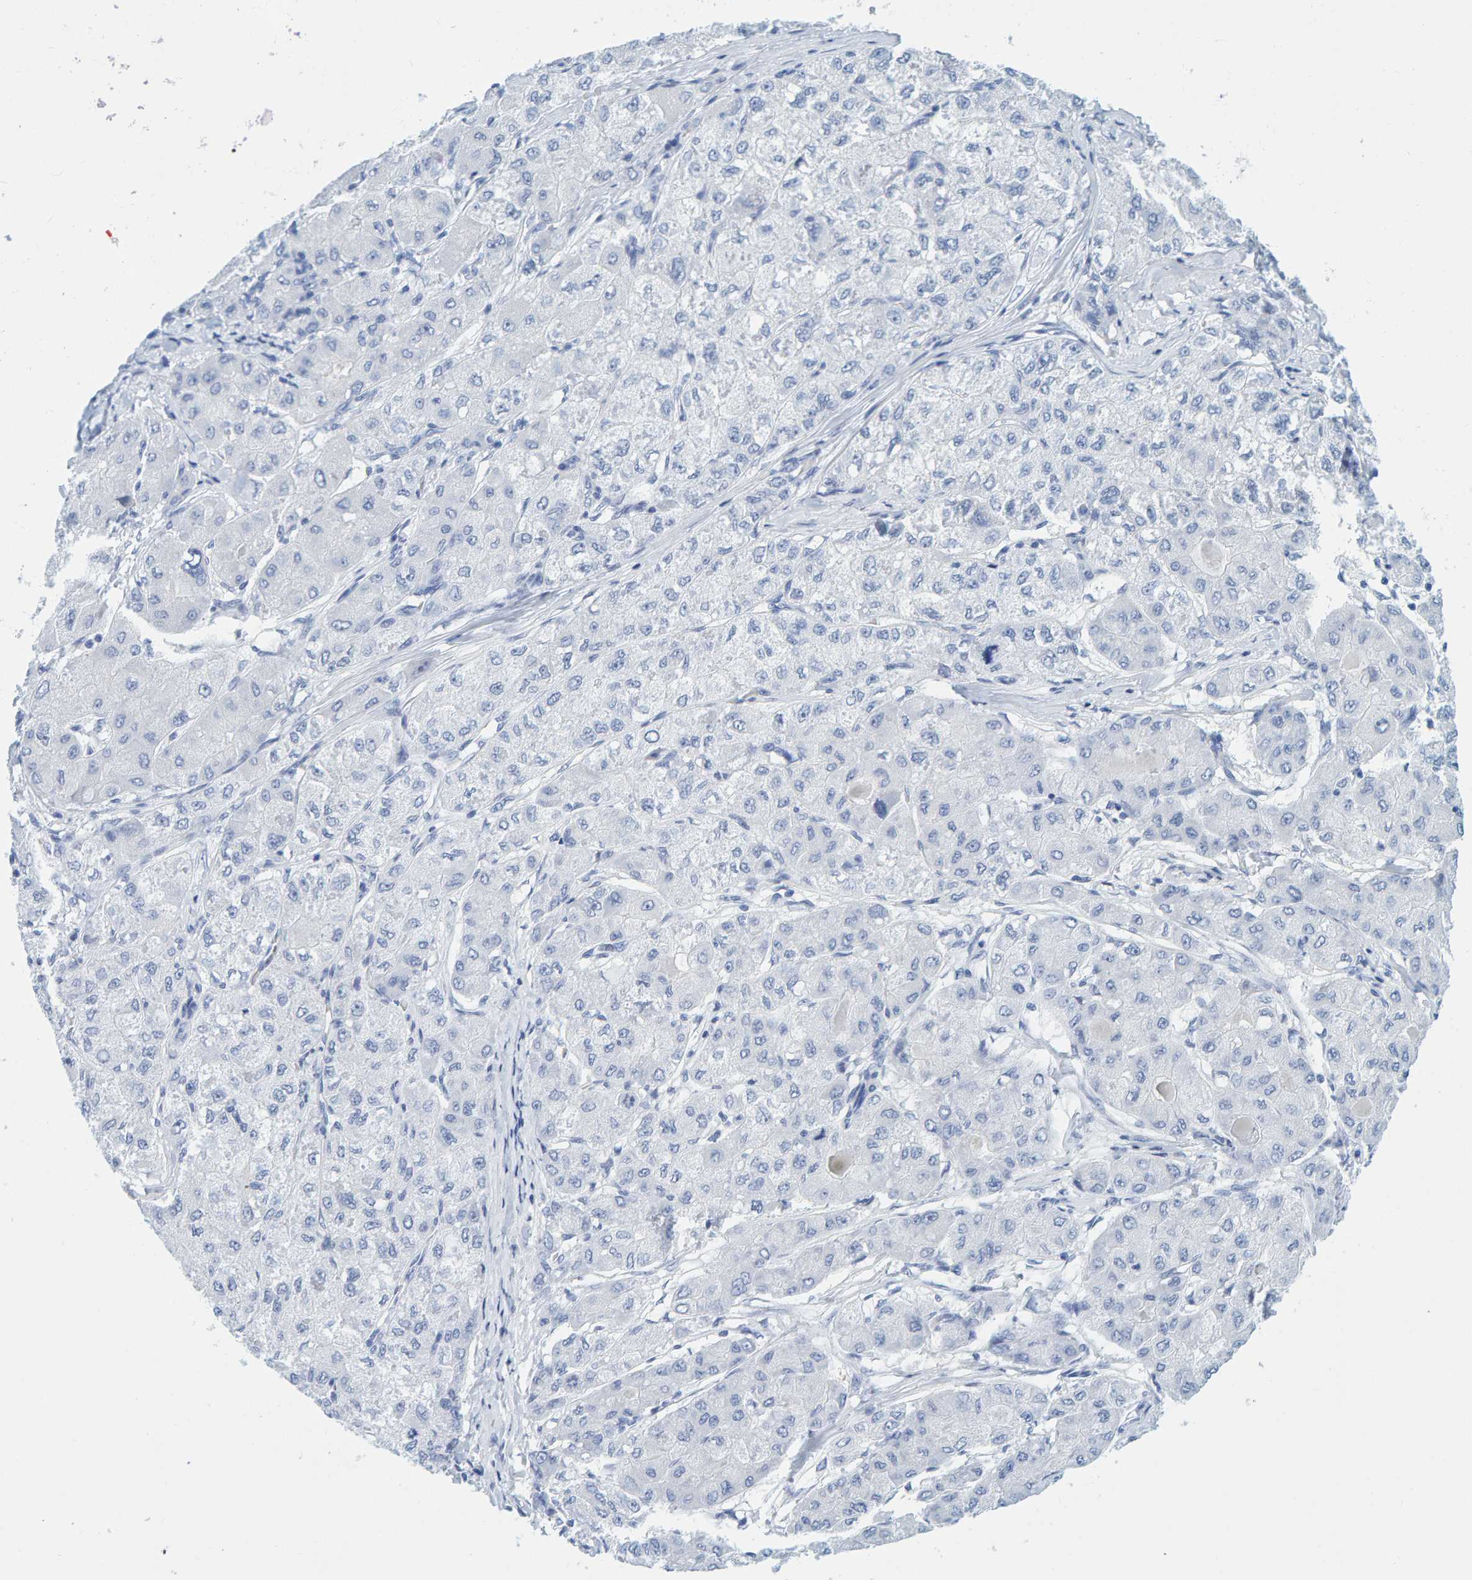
{"staining": {"intensity": "negative", "quantity": "none", "location": "none"}, "tissue": "liver cancer", "cell_type": "Tumor cells", "image_type": "cancer", "snomed": [{"axis": "morphology", "description": "Carcinoma, Hepatocellular, NOS"}, {"axis": "topography", "description": "Liver"}], "caption": "Tumor cells show no significant protein positivity in liver cancer.", "gene": "SFTPC", "patient": {"sex": "male", "age": 80}}